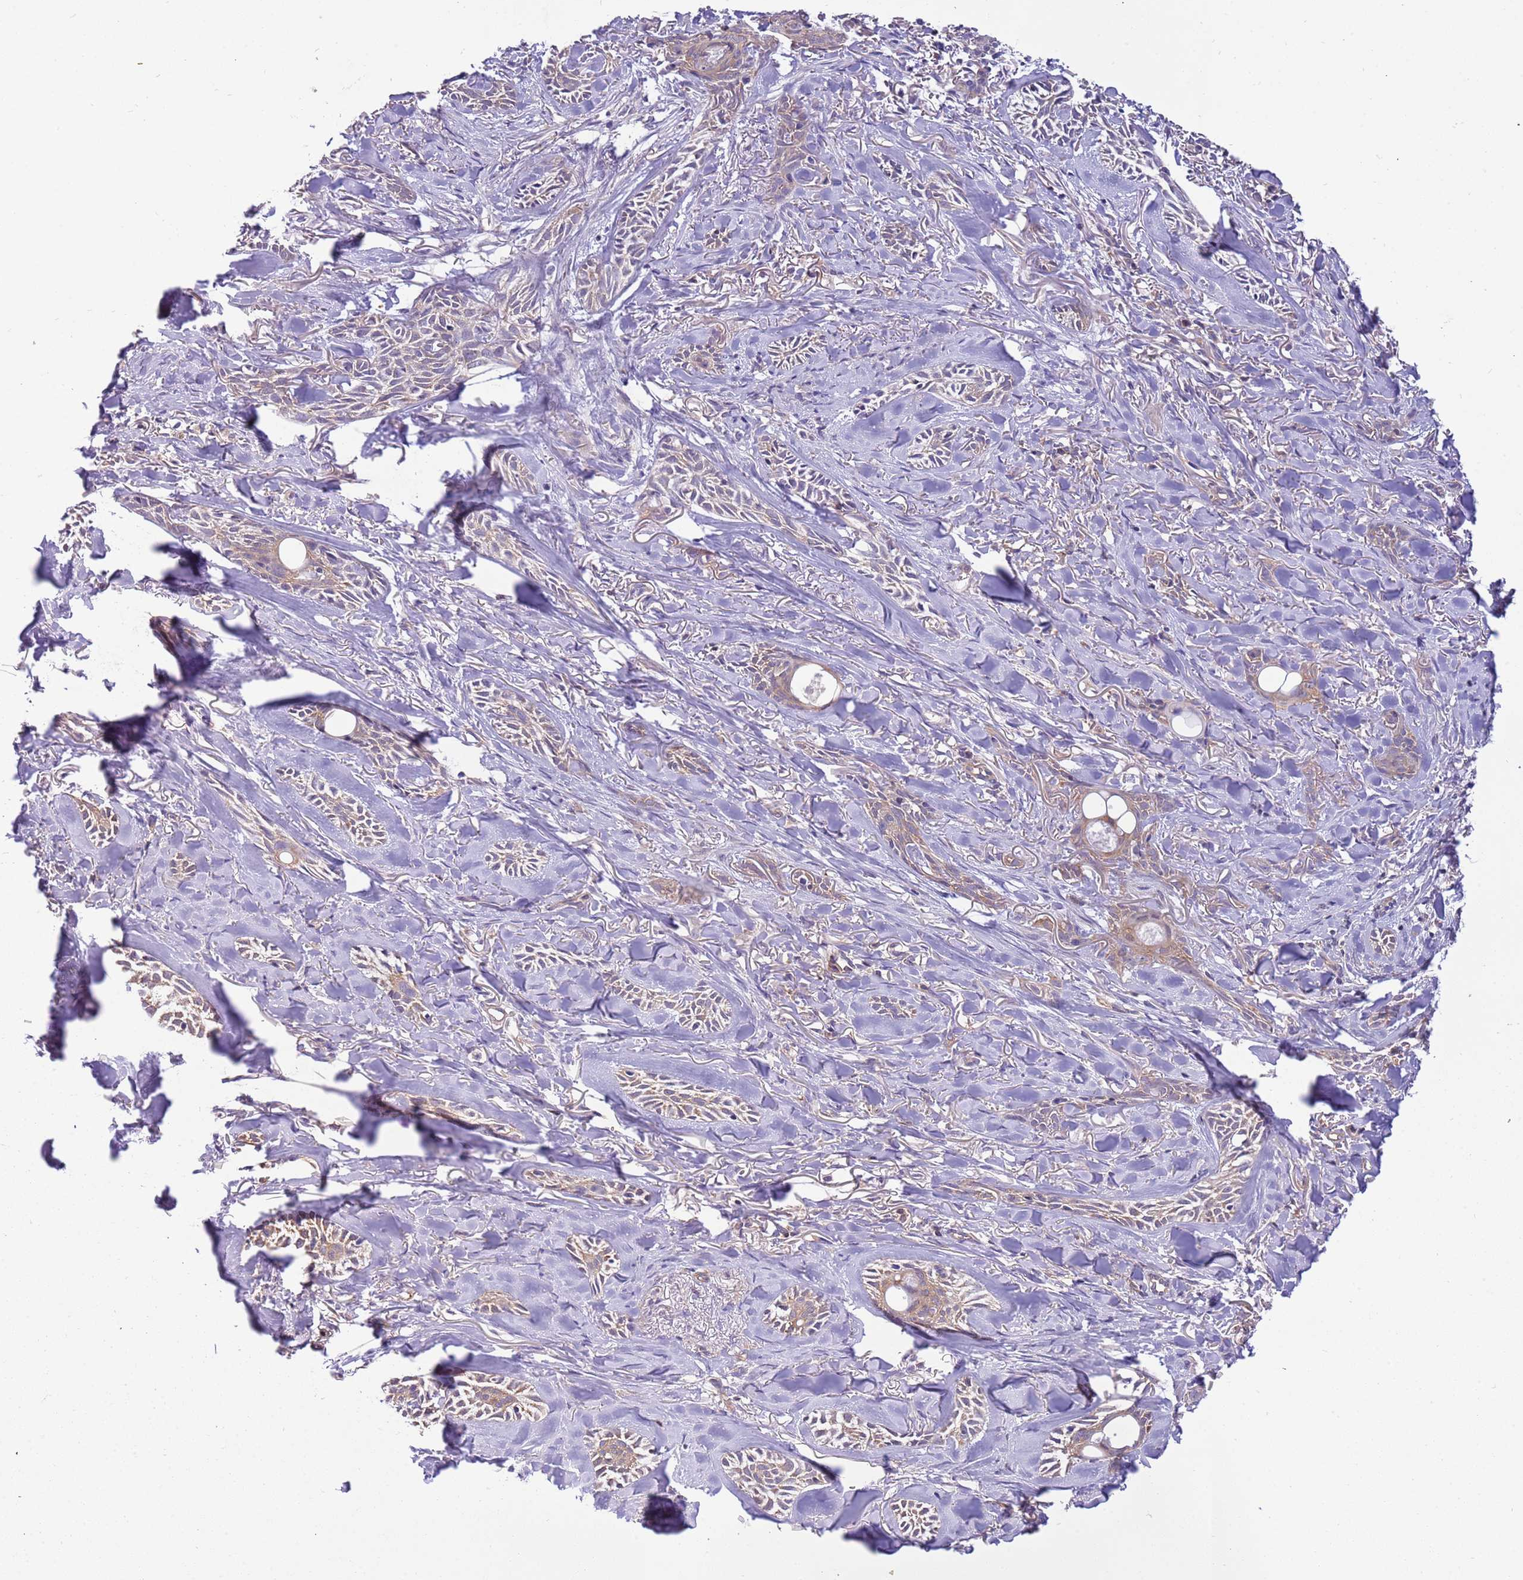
{"staining": {"intensity": "weak", "quantity": "<25%", "location": "cytoplasmic/membranous"}, "tissue": "skin cancer", "cell_type": "Tumor cells", "image_type": "cancer", "snomed": [{"axis": "morphology", "description": "Basal cell carcinoma"}, {"axis": "topography", "description": "Skin"}], "caption": "Immunohistochemistry image of neoplastic tissue: basal cell carcinoma (skin) stained with DAB displays no significant protein positivity in tumor cells.", "gene": "STIP1", "patient": {"sex": "female", "age": 59}}